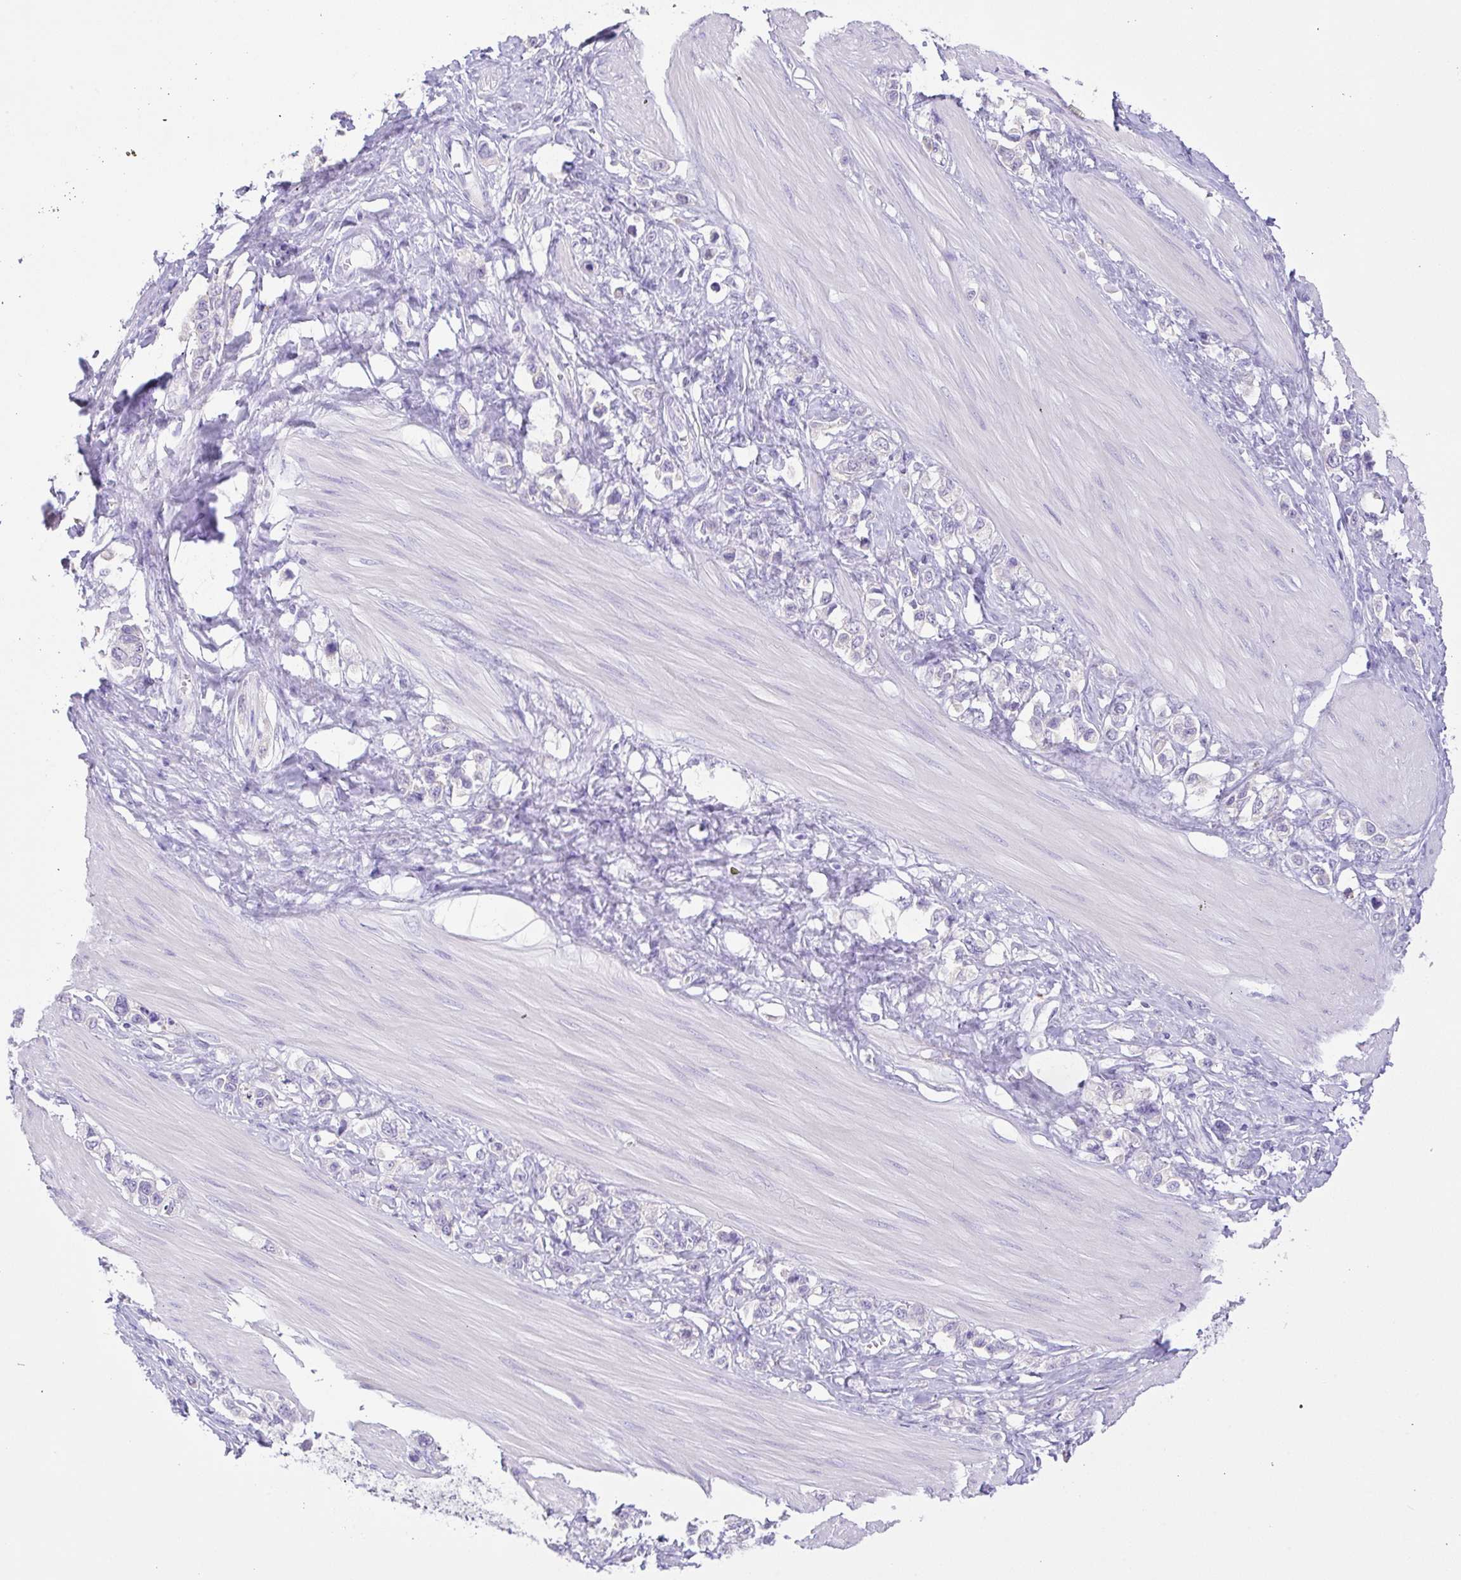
{"staining": {"intensity": "negative", "quantity": "none", "location": "none"}, "tissue": "stomach cancer", "cell_type": "Tumor cells", "image_type": "cancer", "snomed": [{"axis": "morphology", "description": "Adenocarcinoma, NOS"}, {"axis": "topography", "description": "Stomach"}], "caption": "Adenocarcinoma (stomach) was stained to show a protein in brown. There is no significant expression in tumor cells. Brightfield microscopy of immunohistochemistry stained with DAB (brown) and hematoxylin (blue), captured at high magnification.", "gene": "CST11", "patient": {"sex": "female", "age": 65}}